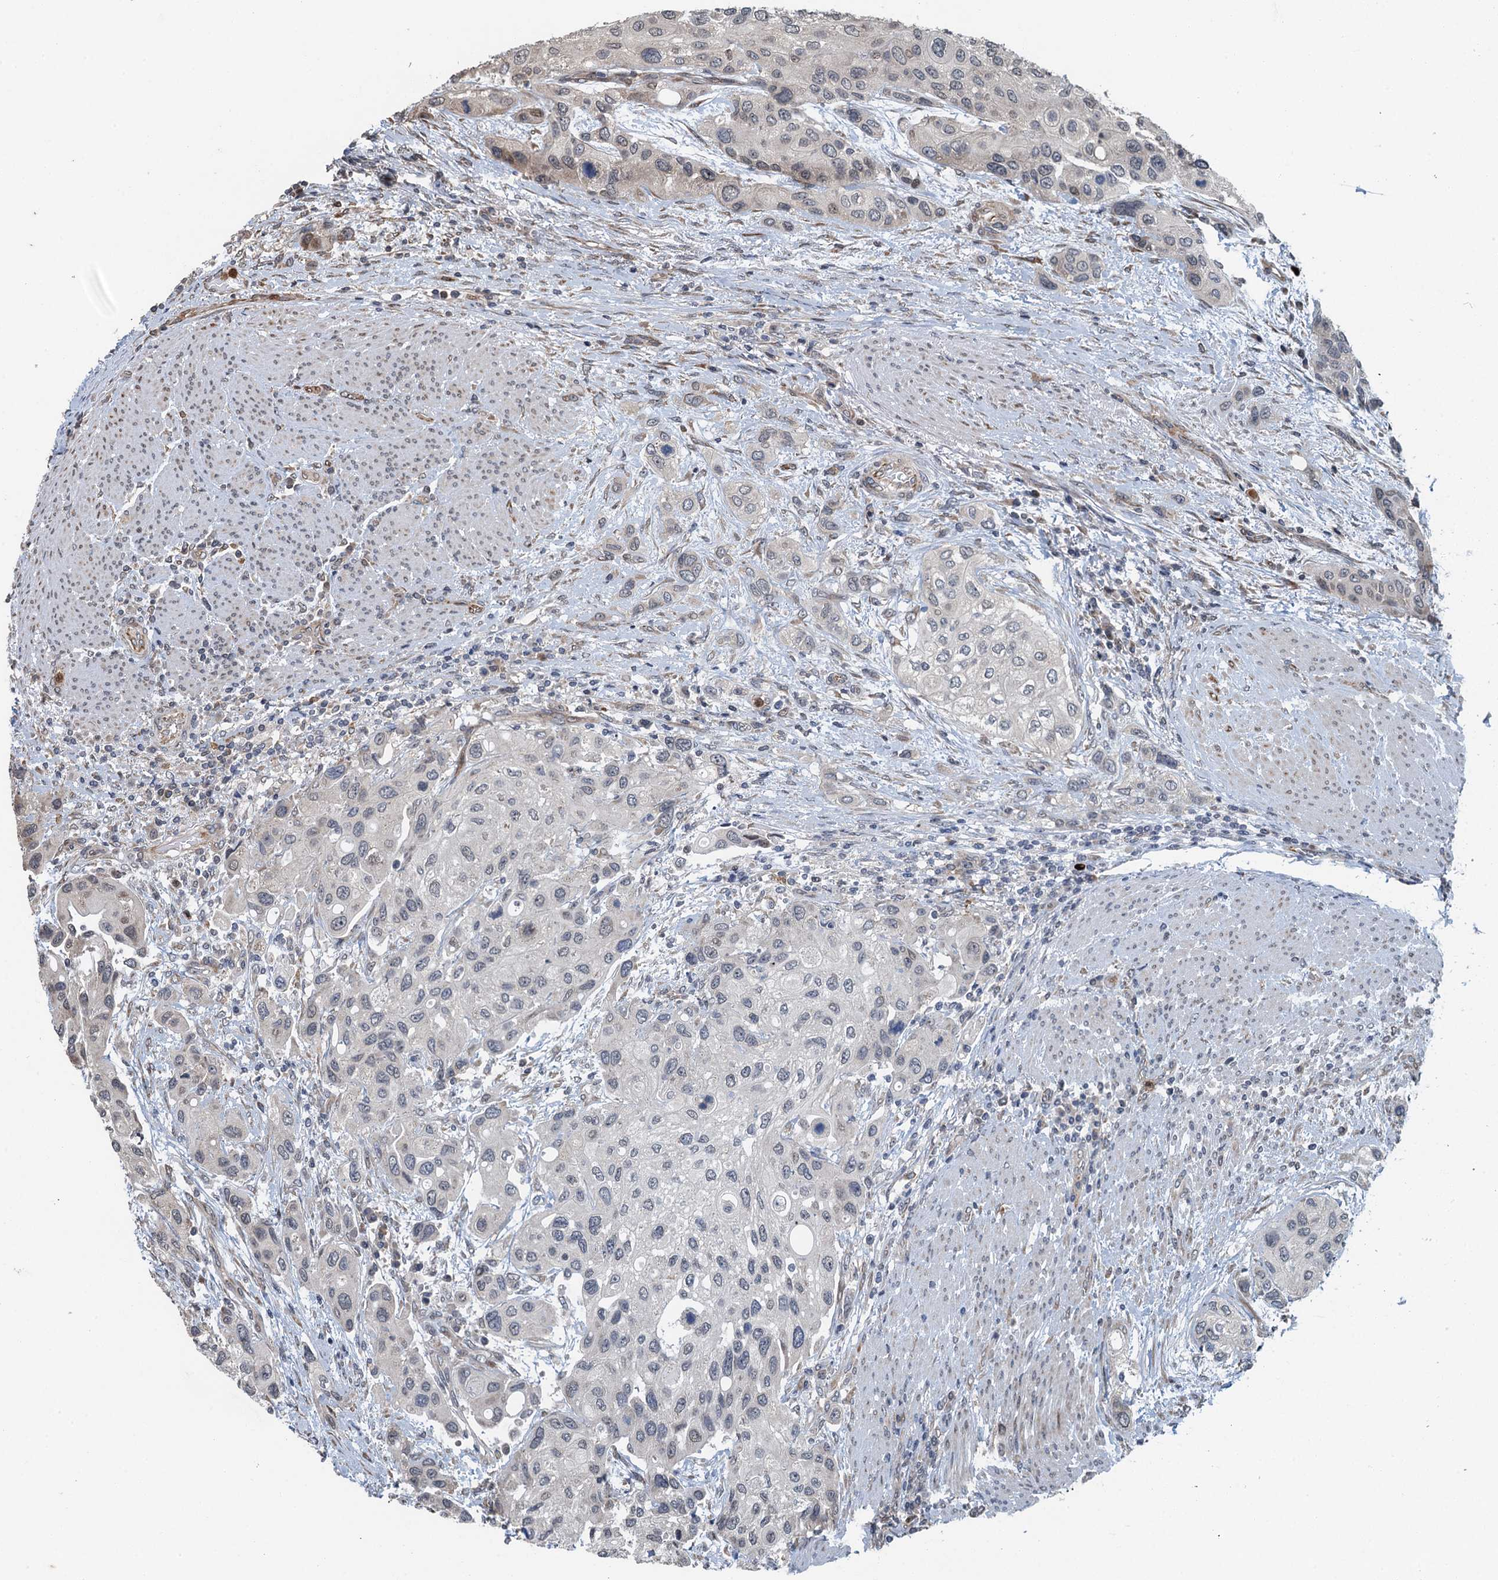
{"staining": {"intensity": "negative", "quantity": "none", "location": "none"}, "tissue": "urothelial cancer", "cell_type": "Tumor cells", "image_type": "cancer", "snomed": [{"axis": "morphology", "description": "Normal tissue, NOS"}, {"axis": "morphology", "description": "Urothelial carcinoma, High grade"}, {"axis": "topography", "description": "Vascular tissue"}, {"axis": "topography", "description": "Urinary bladder"}], "caption": "High magnification brightfield microscopy of urothelial cancer stained with DAB (brown) and counterstained with hematoxylin (blue): tumor cells show no significant positivity.", "gene": "WHAMM", "patient": {"sex": "female", "age": 56}}